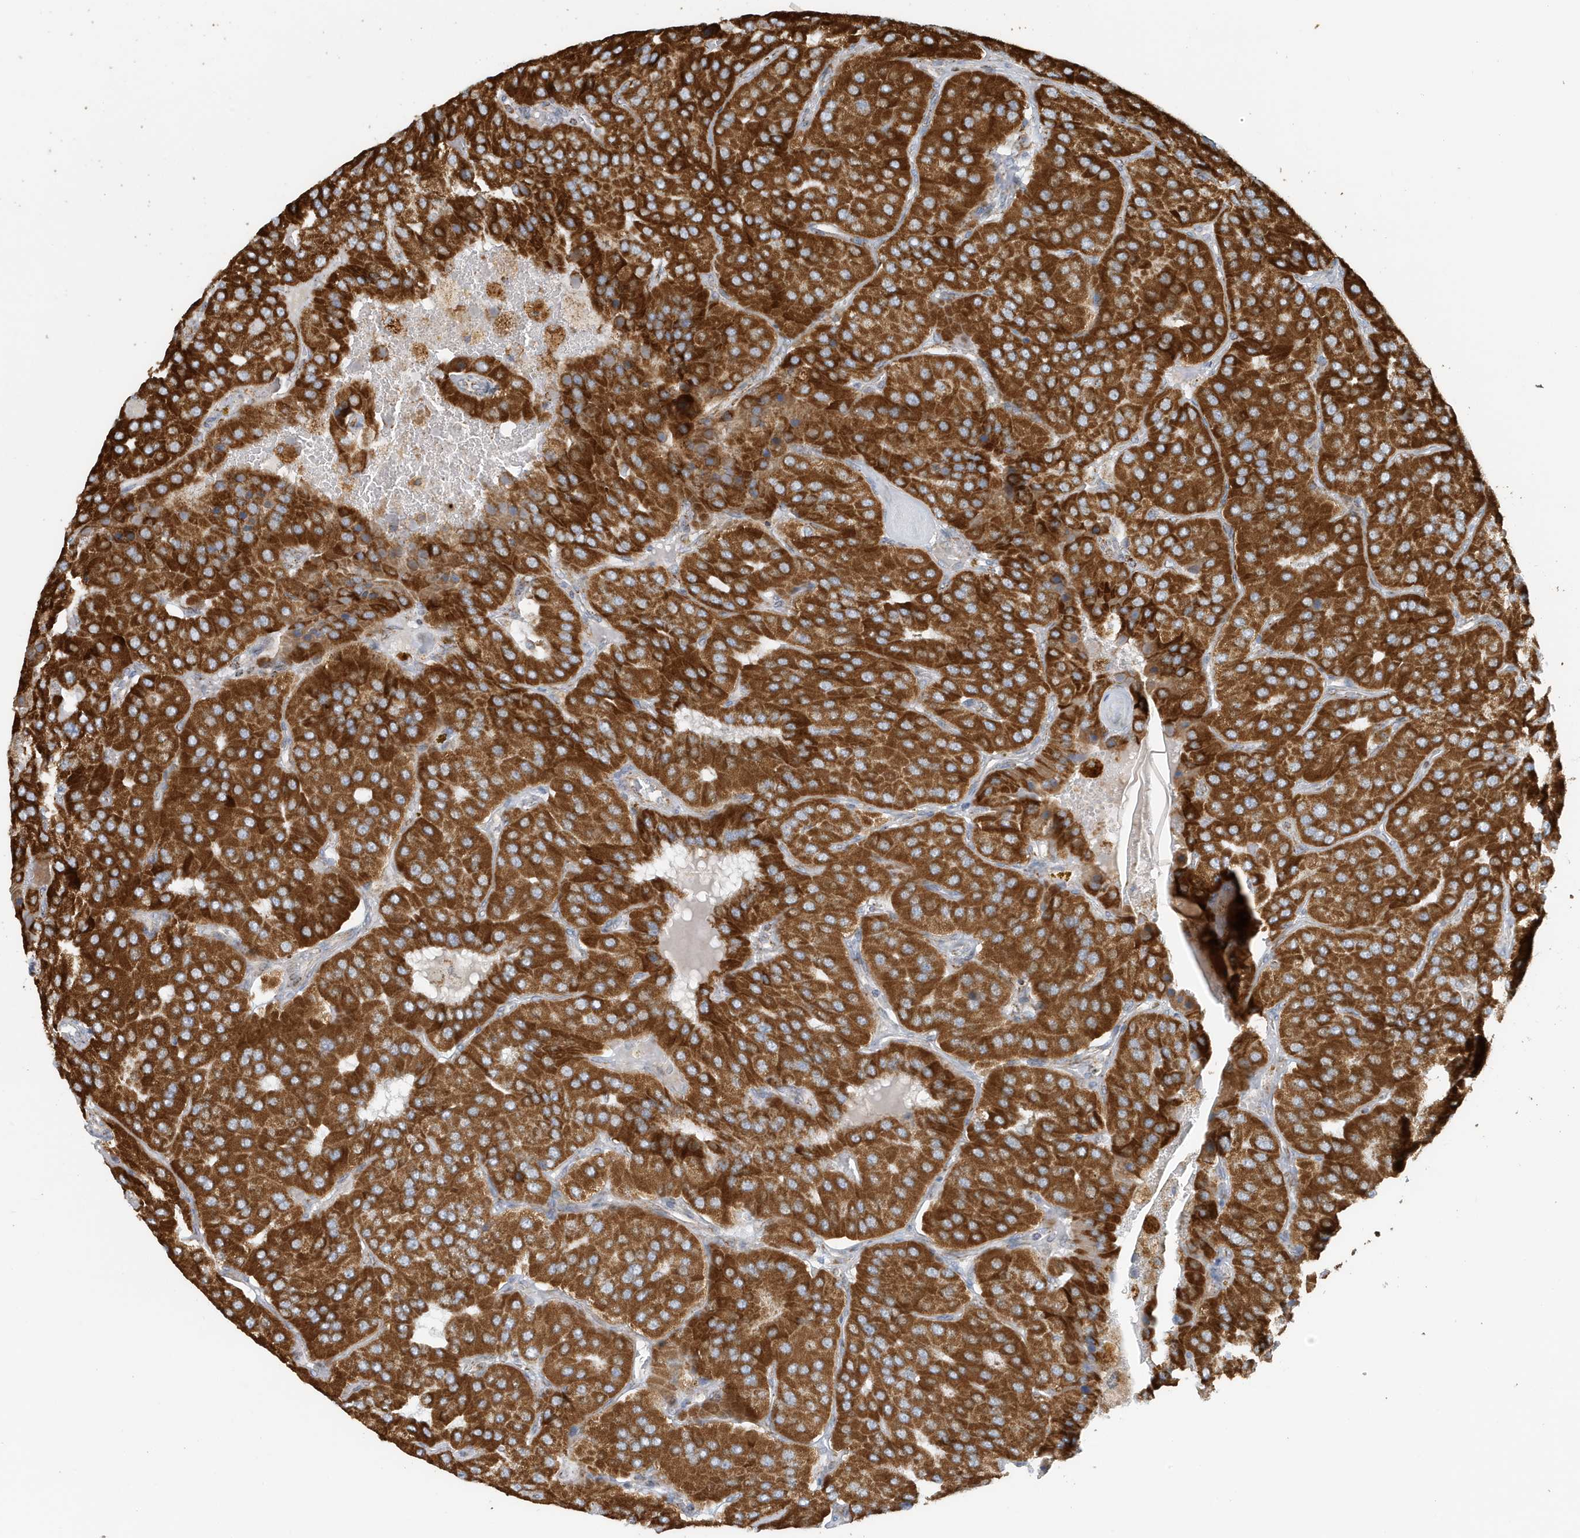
{"staining": {"intensity": "strong", "quantity": ">75%", "location": "cytoplasmic/membranous"}, "tissue": "parathyroid gland", "cell_type": "Glandular cells", "image_type": "normal", "snomed": [{"axis": "morphology", "description": "Normal tissue, NOS"}, {"axis": "morphology", "description": "Adenoma, NOS"}, {"axis": "topography", "description": "Parathyroid gland"}], "caption": "Protein analysis of normal parathyroid gland shows strong cytoplasmic/membranous expression in approximately >75% of glandular cells.", "gene": "MAN1A1", "patient": {"sex": "female", "age": 86}}